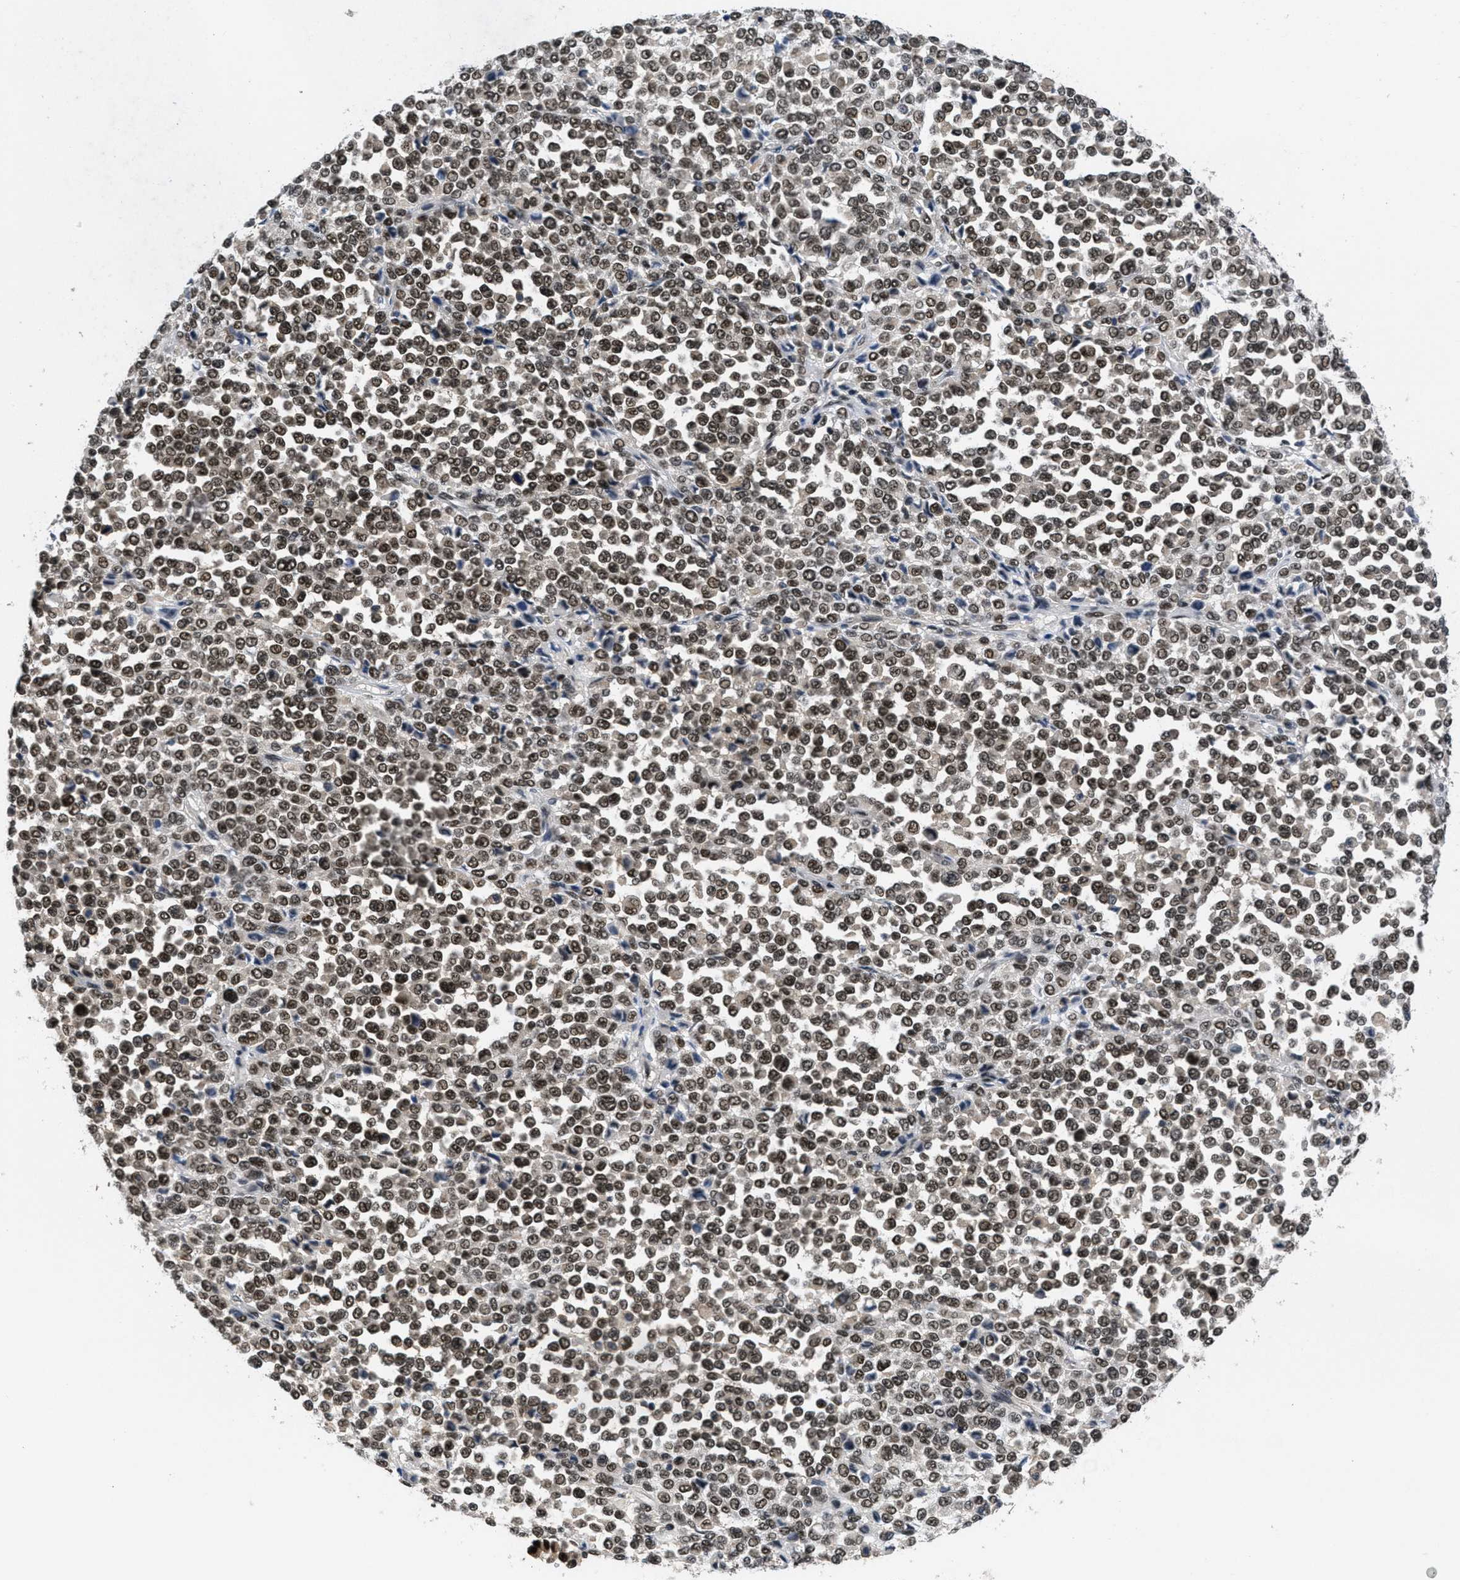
{"staining": {"intensity": "strong", "quantity": ">75%", "location": "cytoplasmic/membranous,nuclear"}, "tissue": "melanoma", "cell_type": "Tumor cells", "image_type": "cancer", "snomed": [{"axis": "morphology", "description": "Malignant melanoma, Metastatic site"}, {"axis": "topography", "description": "Pancreas"}], "caption": "Brown immunohistochemical staining in melanoma exhibits strong cytoplasmic/membranous and nuclear staining in approximately >75% of tumor cells.", "gene": "CUL4B", "patient": {"sex": "female", "age": 30}}